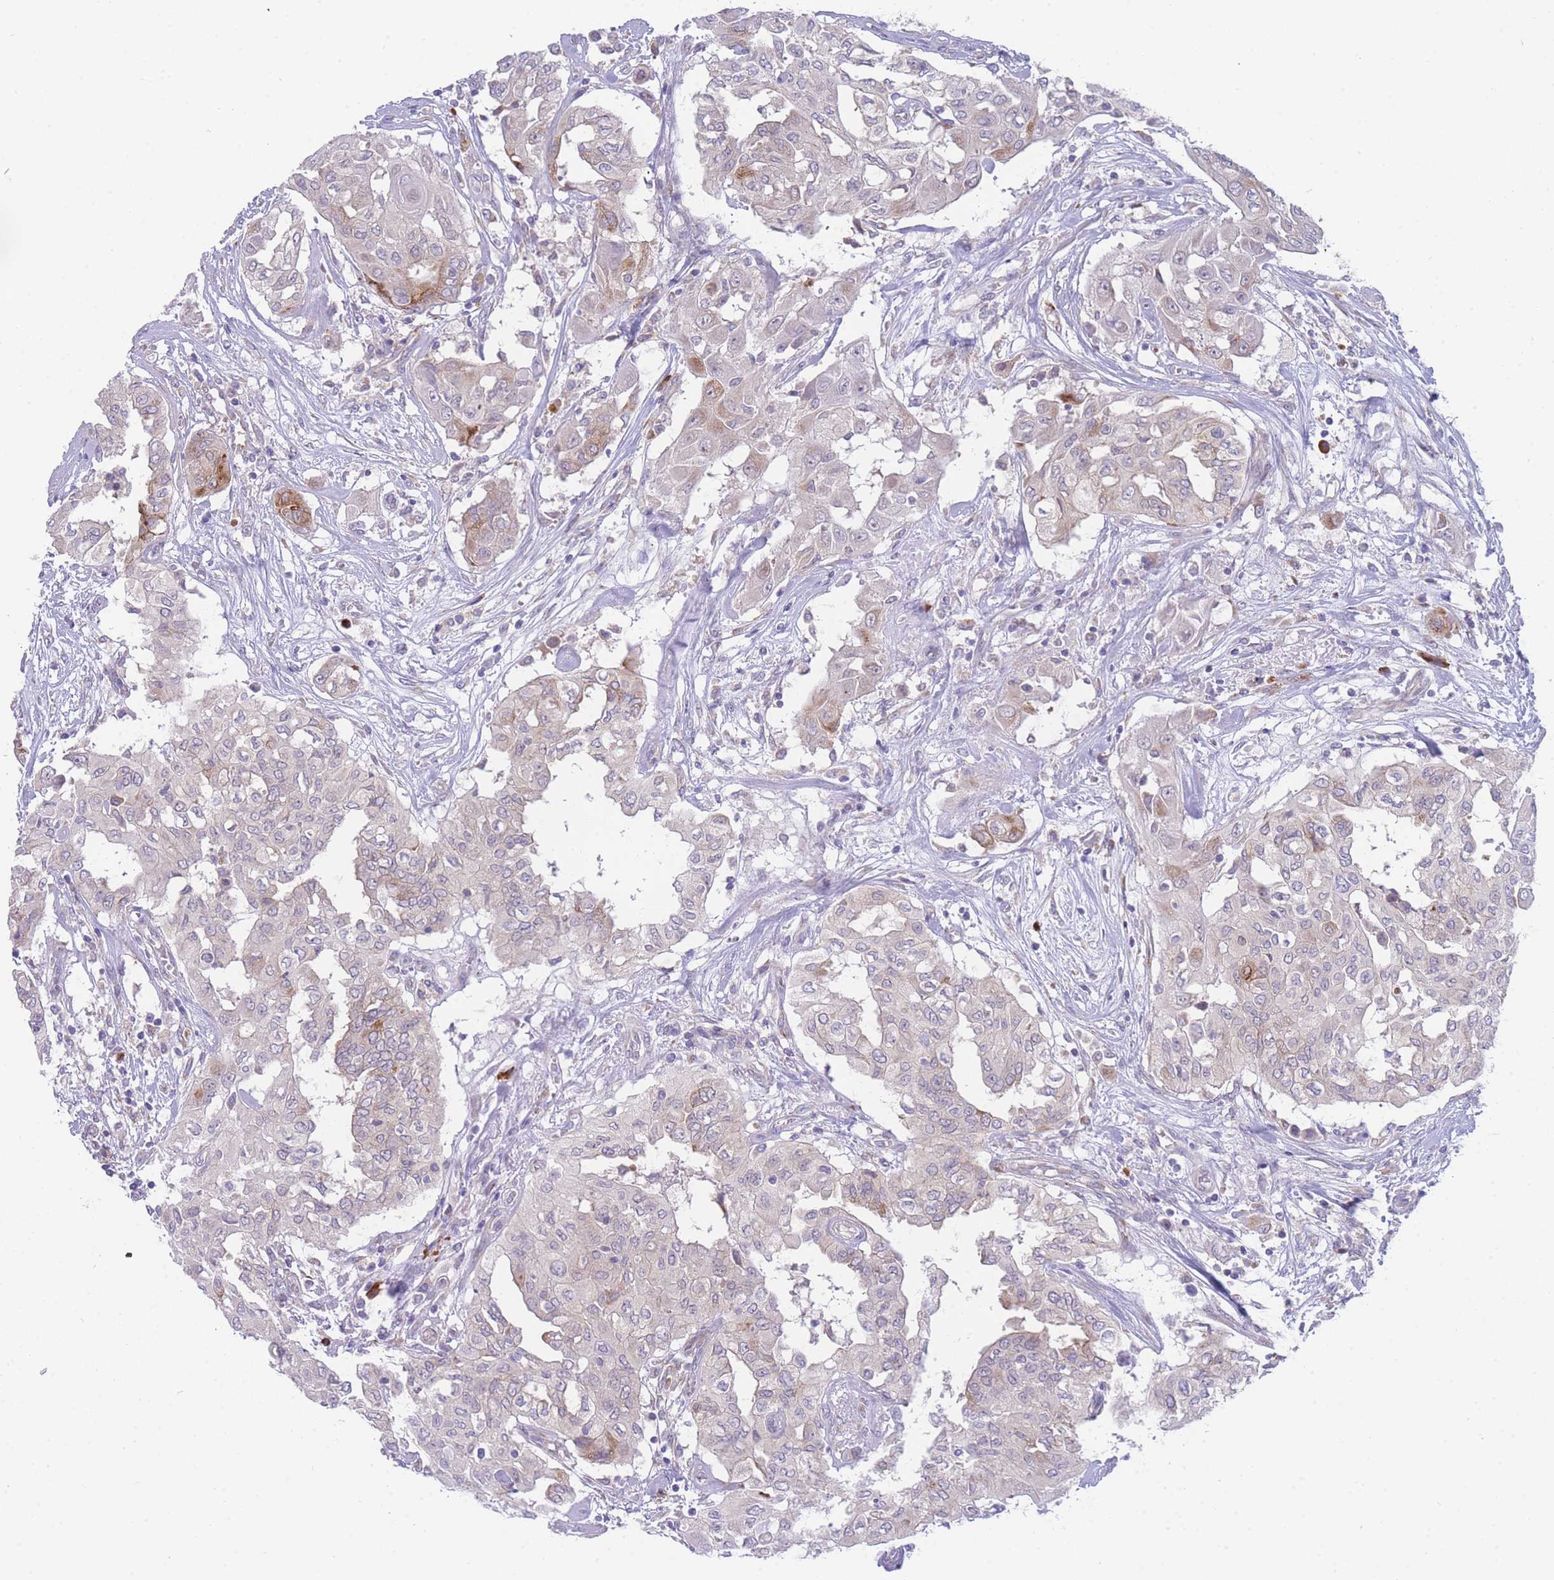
{"staining": {"intensity": "weak", "quantity": "25%-75%", "location": "cytoplasmic/membranous"}, "tissue": "thyroid cancer", "cell_type": "Tumor cells", "image_type": "cancer", "snomed": [{"axis": "morphology", "description": "Papillary adenocarcinoma, NOS"}, {"axis": "topography", "description": "Thyroid gland"}], "caption": "A brown stain shows weak cytoplasmic/membranous expression of a protein in human thyroid cancer tumor cells.", "gene": "ZNF510", "patient": {"sex": "female", "age": 59}}